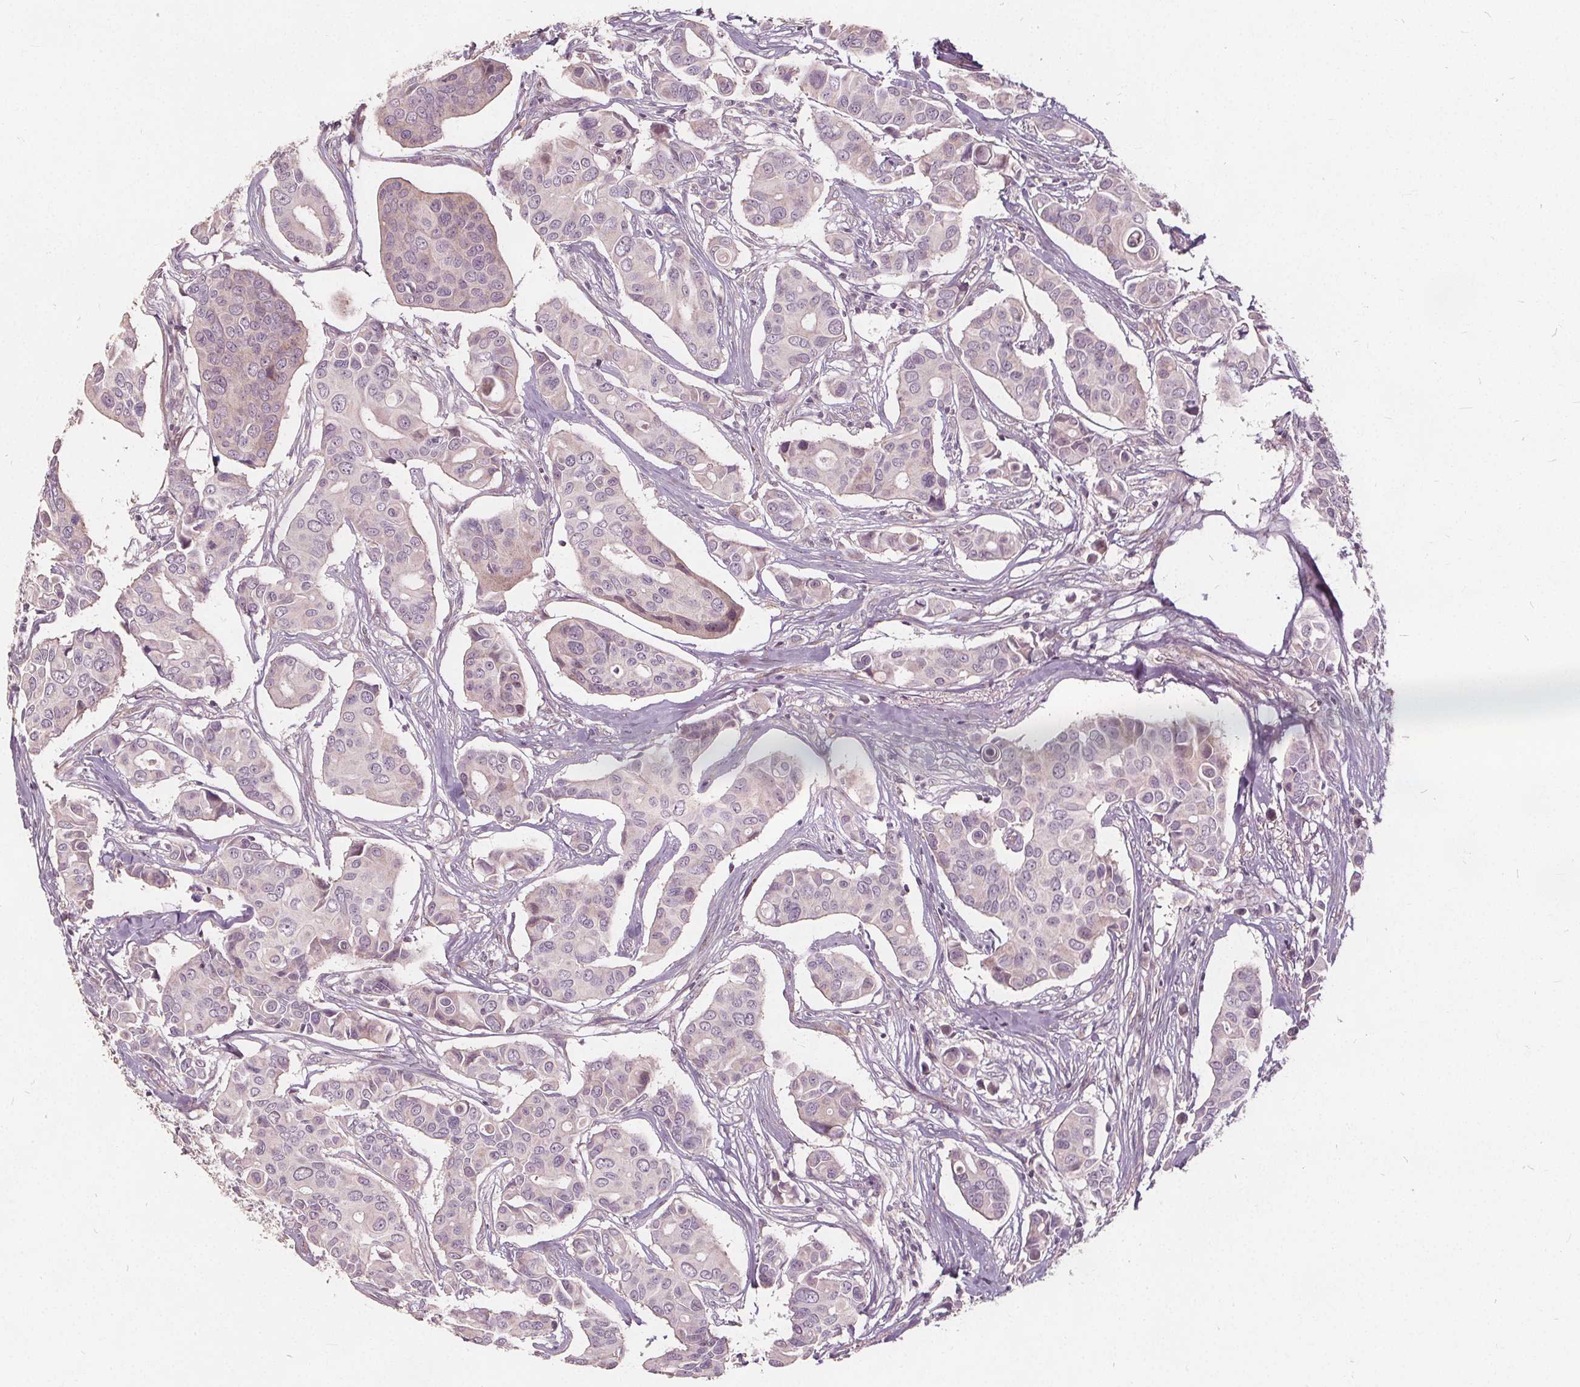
{"staining": {"intensity": "negative", "quantity": "none", "location": "none"}, "tissue": "breast cancer", "cell_type": "Tumor cells", "image_type": "cancer", "snomed": [{"axis": "morphology", "description": "Duct carcinoma"}, {"axis": "topography", "description": "Breast"}], "caption": "High power microscopy image of an immunohistochemistry photomicrograph of breast cancer, revealing no significant staining in tumor cells.", "gene": "PTPRT", "patient": {"sex": "female", "age": 54}}